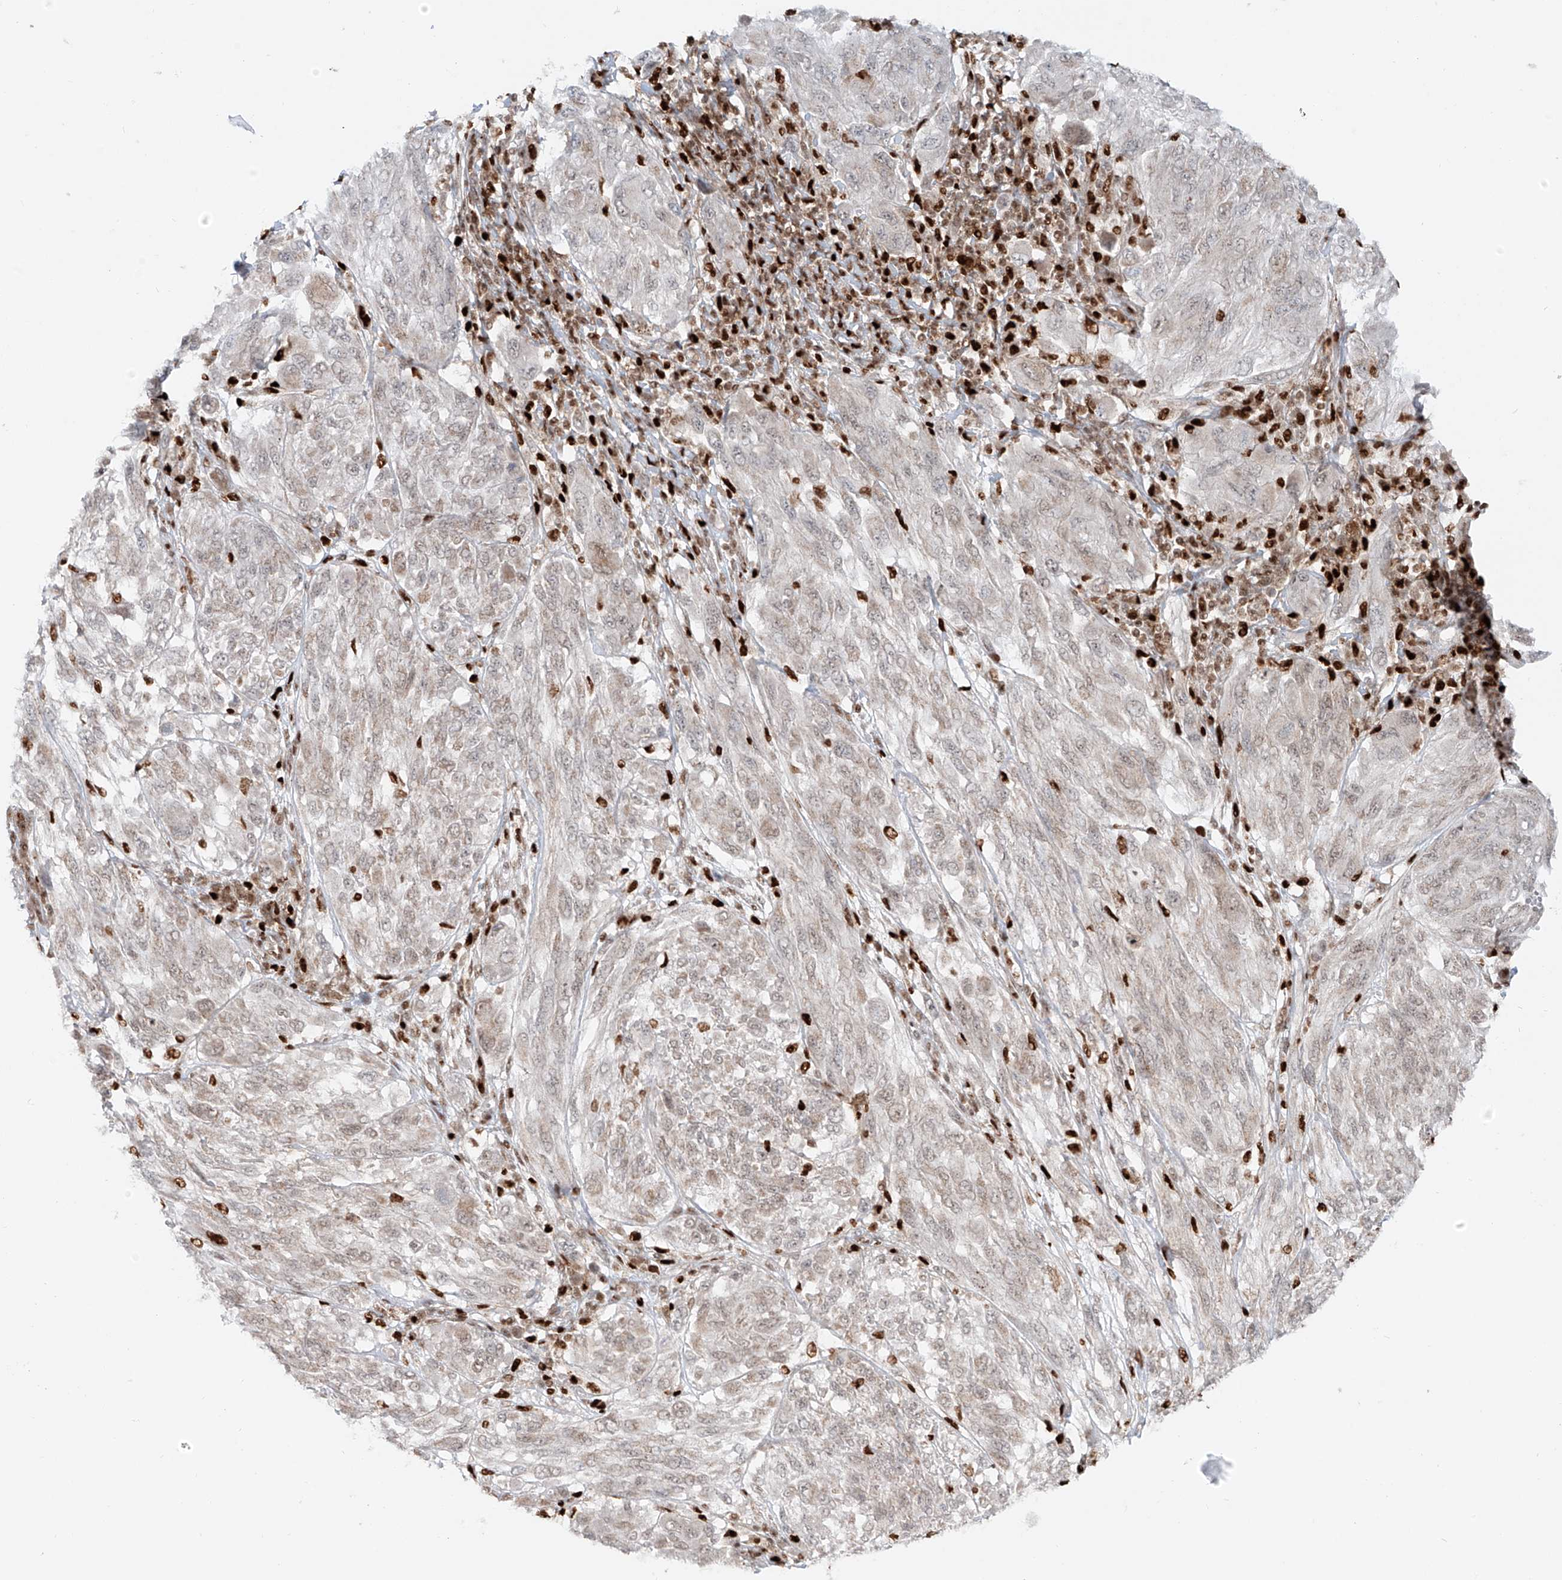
{"staining": {"intensity": "weak", "quantity": "<25%", "location": "nuclear"}, "tissue": "melanoma", "cell_type": "Tumor cells", "image_type": "cancer", "snomed": [{"axis": "morphology", "description": "Malignant melanoma, NOS"}, {"axis": "topography", "description": "Skin"}], "caption": "A photomicrograph of malignant melanoma stained for a protein demonstrates no brown staining in tumor cells.", "gene": "DZIP1L", "patient": {"sex": "female", "age": 91}}